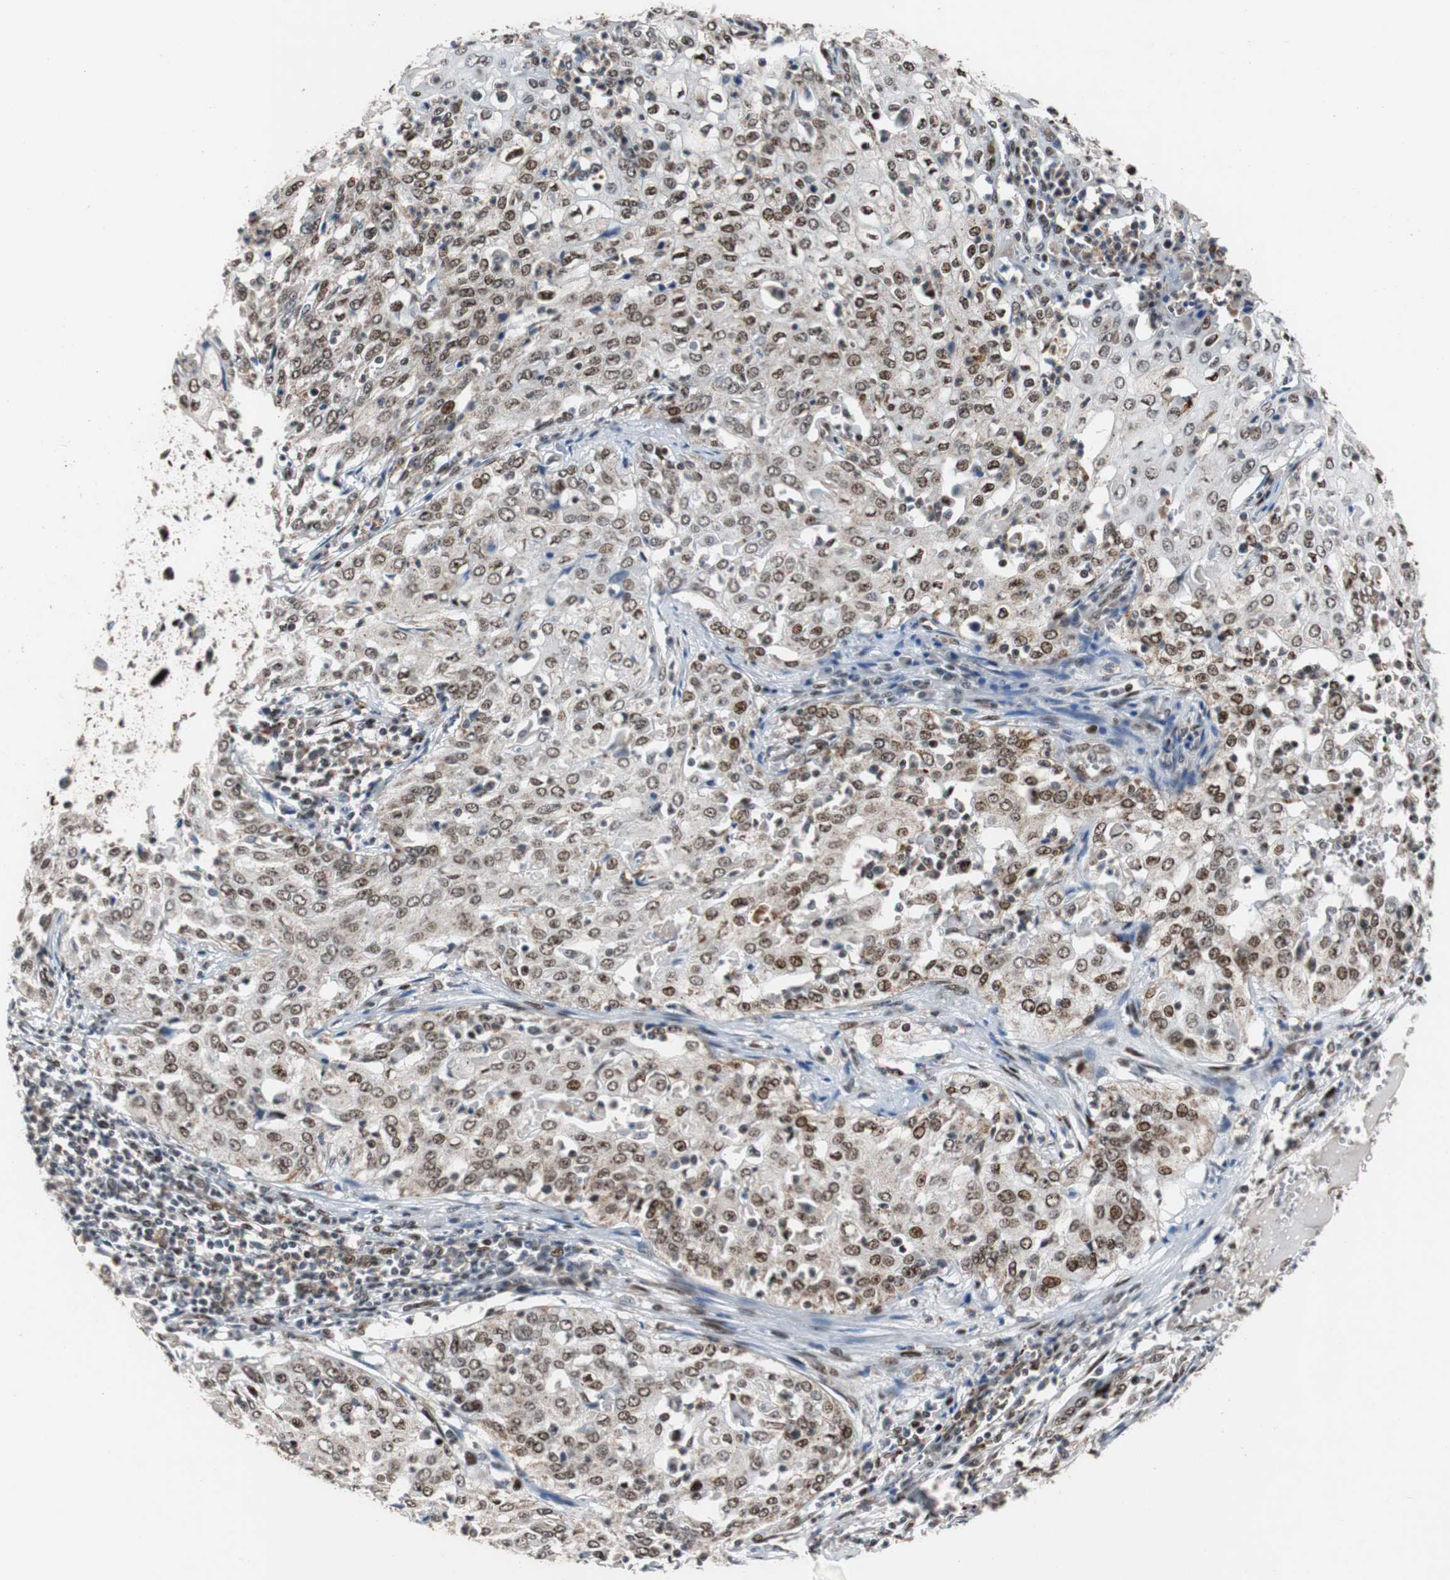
{"staining": {"intensity": "moderate", "quantity": ">75%", "location": "nuclear"}, "tissue": "cervical cancer", "cell_type": "Tumor cells", "image_type": "cancer", "snomed": [{"axis": "morphology", "description": "Squamous cell carcinoma, NOS"}, {"axis": "topography", "description": "Cervix"}], "caption": "Human cervical cancer stained for a protein (brown) displays moderate nuclear positive staining in about >75% of tumor cells.", "gene": "NBL1", "patient": {"sex": "female", "age": 39}}